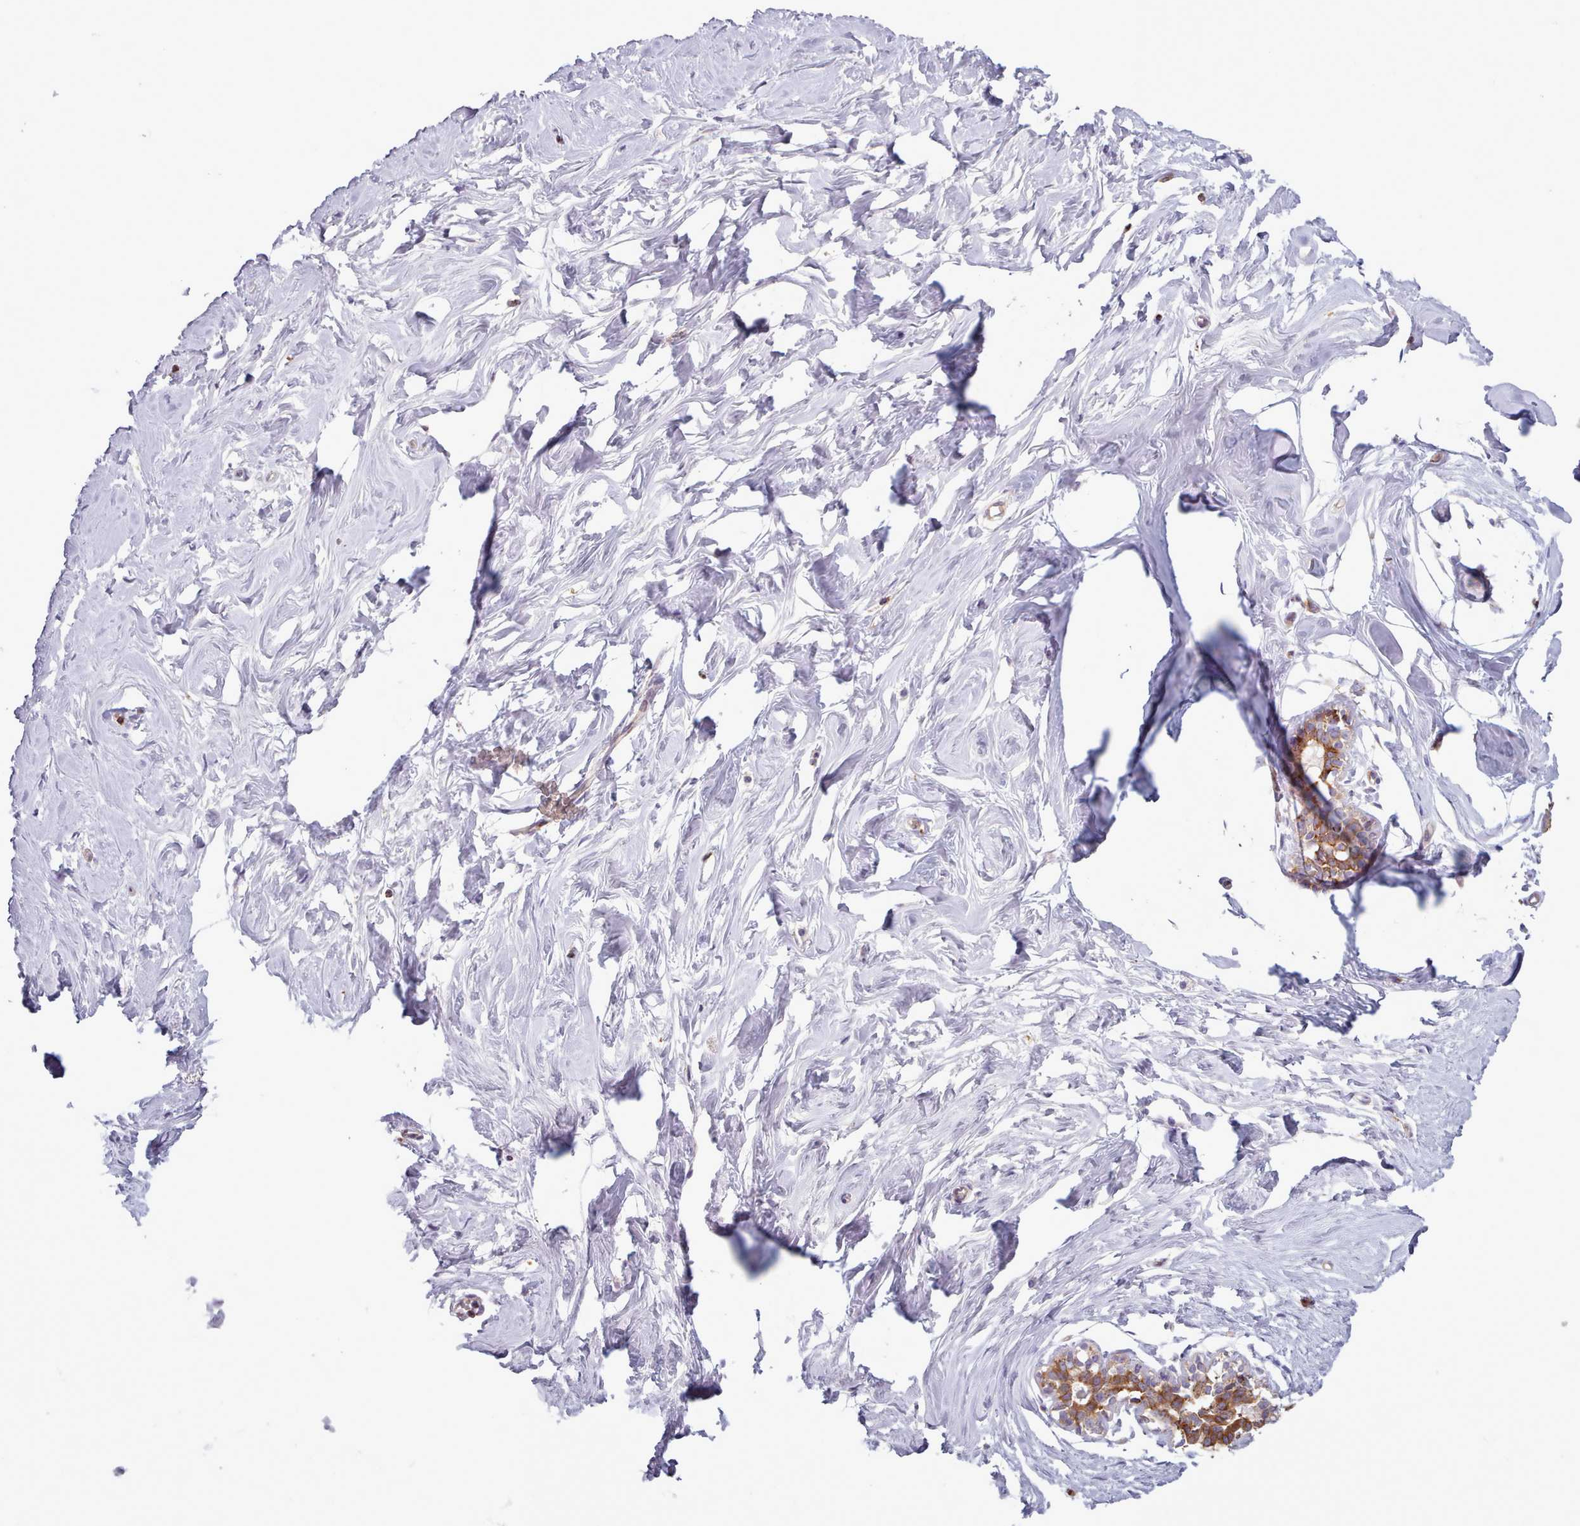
{"staining": {"intensity": "negative", "quantity": "none", "location": "none"}, "tissue": "breast", "cell_type": "Adipocytes", "image_type": "normal", "snomed": [{"axis": "morphology", "description": "Normal tissue, NOS"}, {"axis": "morphology", "description": "Adenoma, NOS"}, {"axis": "topography", "description": "Breast"}], "caption": "Immunohistochemical staining of benign breast reveals no significant expression in adipocytes. (Immunohistochemistry, brightfield microscopy, high magnification).", "gene": "CRYBG1", "patient": {"sex": "female", "age": 23}}